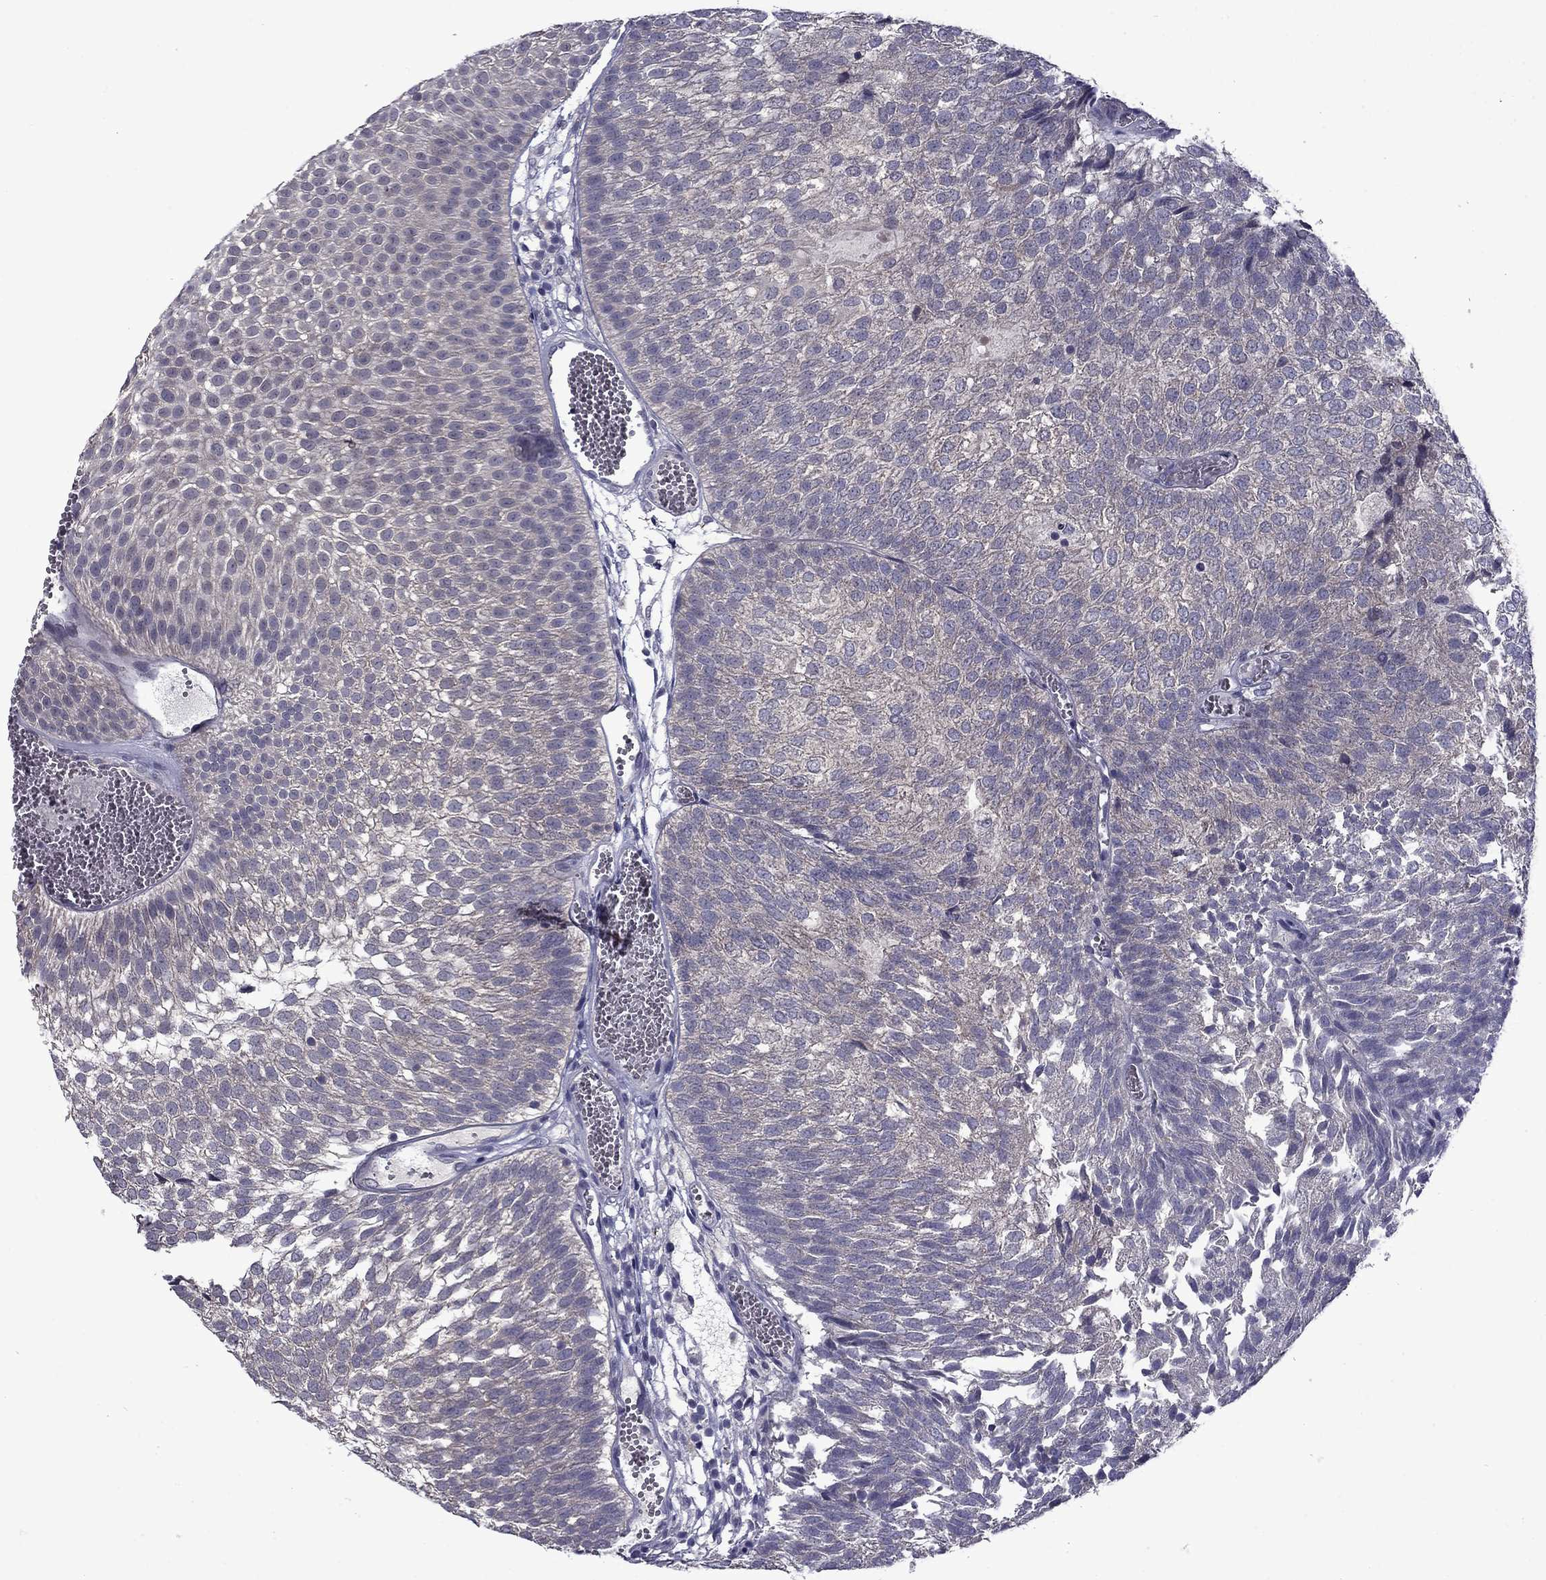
{"staining": {"intensity": "negative", "quantity": "none", "location": "none"}, "tissue": "urothelial cancer", "cell_type": "Tumor cells", "image_type": "cancer", "snomed": [{"axis": "morphology", "description": "Urothelial carcinoma, Low grade"}, {"axis": "topography", "description": "Urinary bladder"}], "caption": "This histopathology image is of urothelial cancer stained with IHC to label a protein in brown with the nuclei are counter-stained blue. There is no expression in tumor cells. (DAB (3,3'-diaminobenzidine) immunohistochemistry (IHC) visualized using brightfield microscopy, high magnification).", "gene": "SNTA1", "patient": {"sex": "male", "age": 52}}